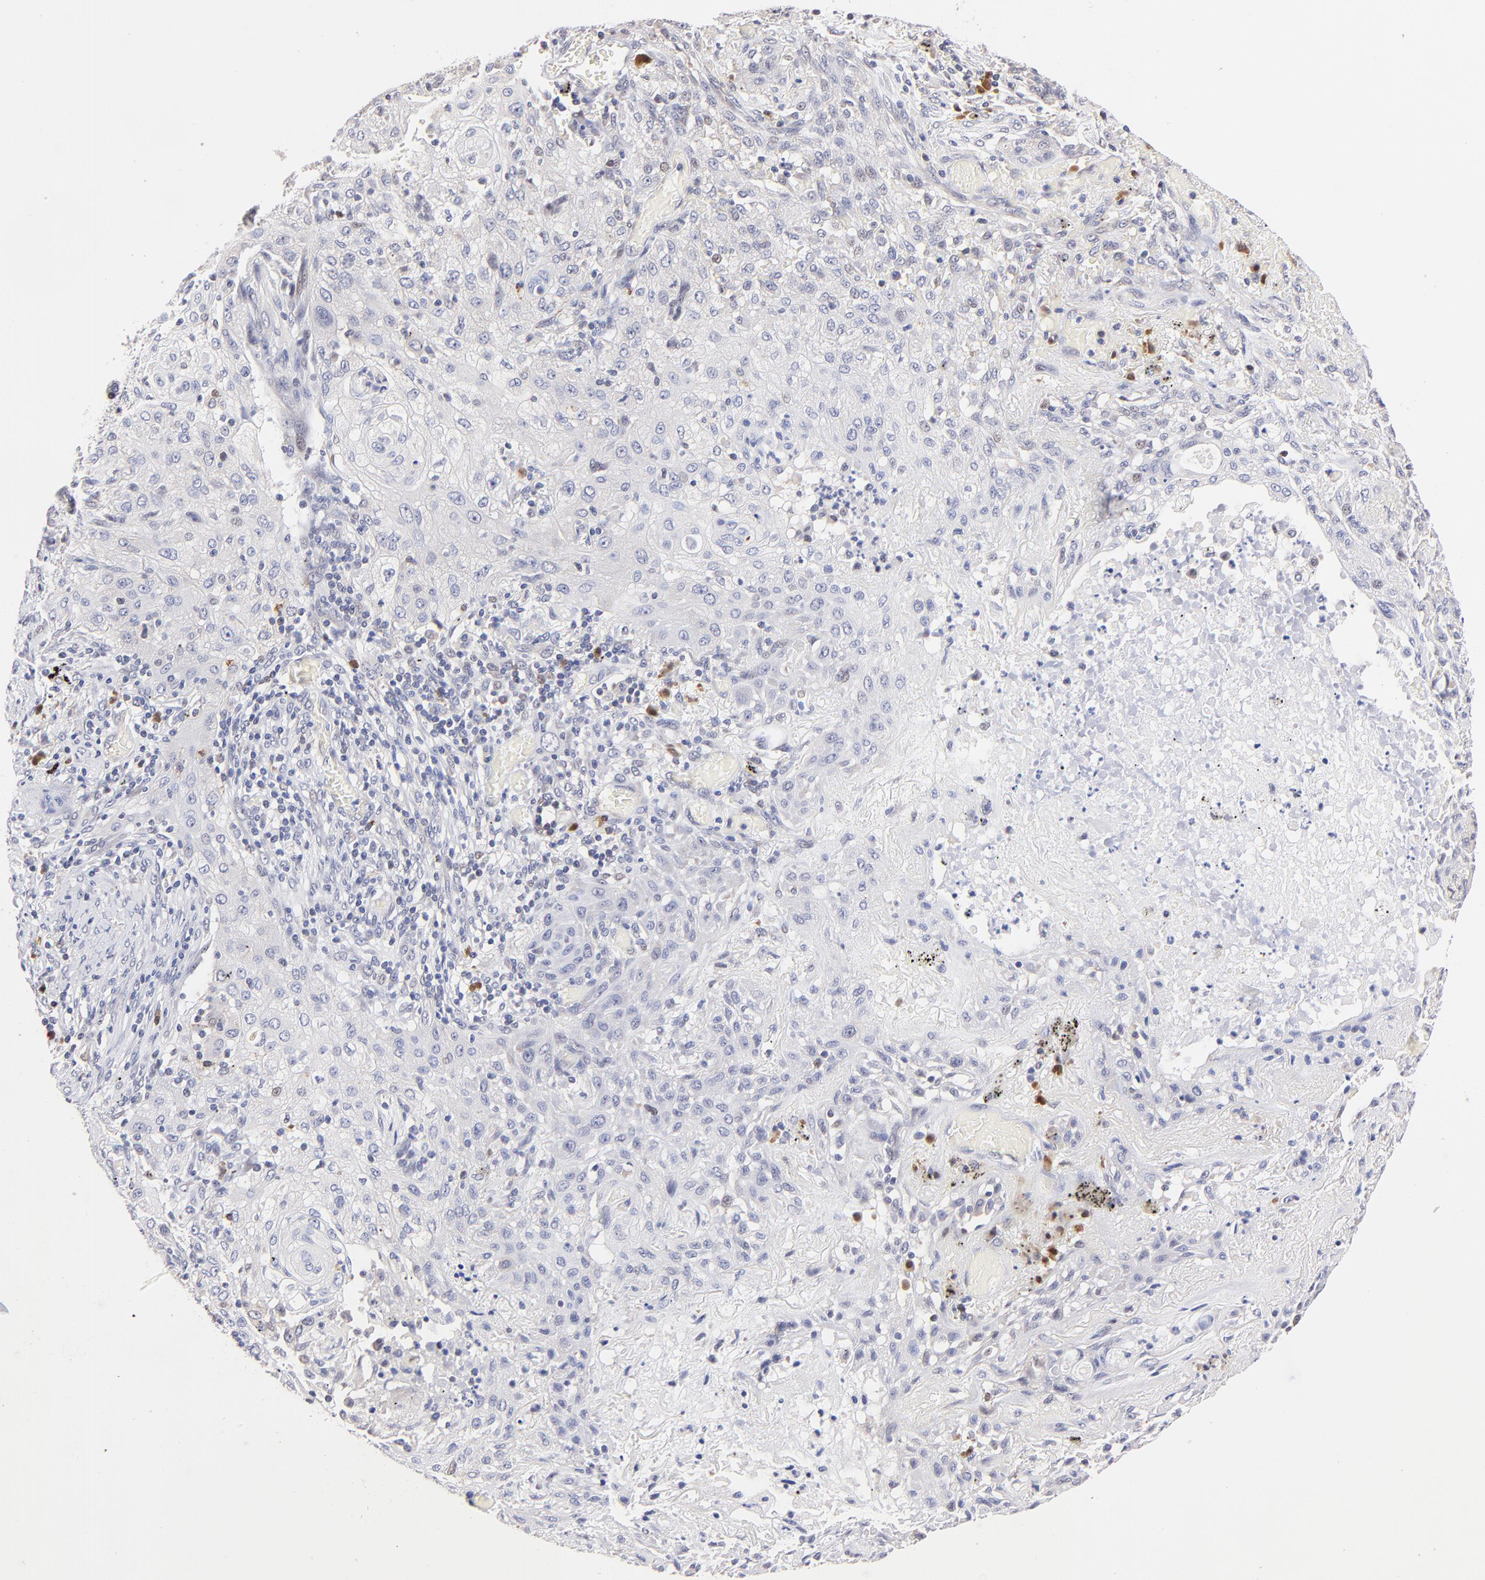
{"staining": {"intensity": "negative", "quantity": "none", "location": "none"}, "tissue": "lung cancer", "cell_type": "Tumor cells", "image_type": "cancer", "snomed": [{"axis": "morphology", "description": "Squamous cell carcinoma, NOS"}, {"axis": "topography", "description": "Lung"}], "caption": "Immunohistochemistry (IHC) of lung cancer (squamous cell carcinoma) shows no expression in tumor cells.", "gene": "ZNF155", "patient": {"sex": "female", "age": 47}}